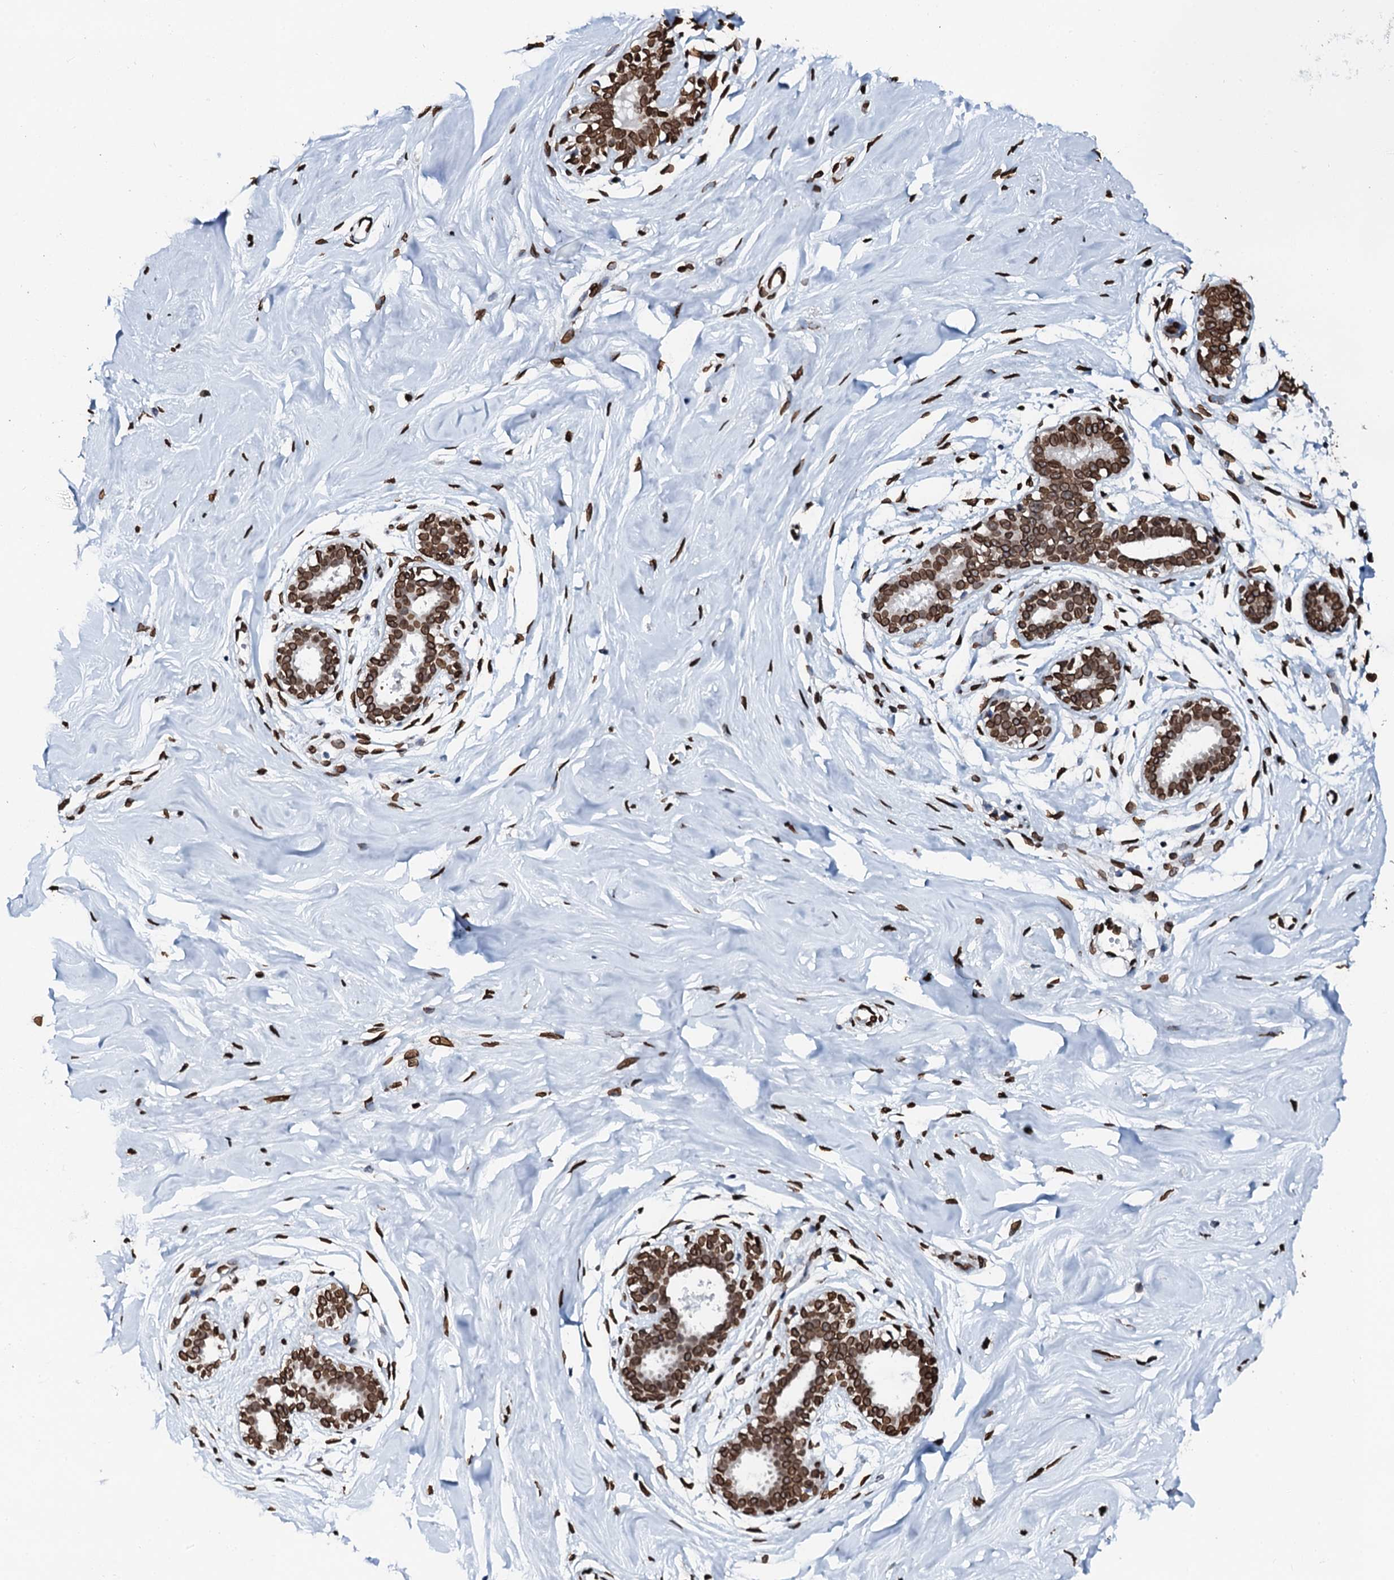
{"staining": {"intensity": "strong", "quantity": ">75%", "location": "nuclear"}, "tissue": "breast", "cell_type": "Adipocytes", "image_type": "normal", "snomed": [{"axis": "morphology", "description": "Normal tissue, NOS"}, {"axis": "morphology", "description": "Adenoma, NOS"}, {"axis": "topography", "description": "Breast"}], "caption": "This photomicrograph exhibits immunohistochemistry staining of benign human breast, with high strong nuclear positivity in approximately >75% of adipocytes.", "gene": "KATNAL2", "patient": {"sex": "female", "age": 23}}